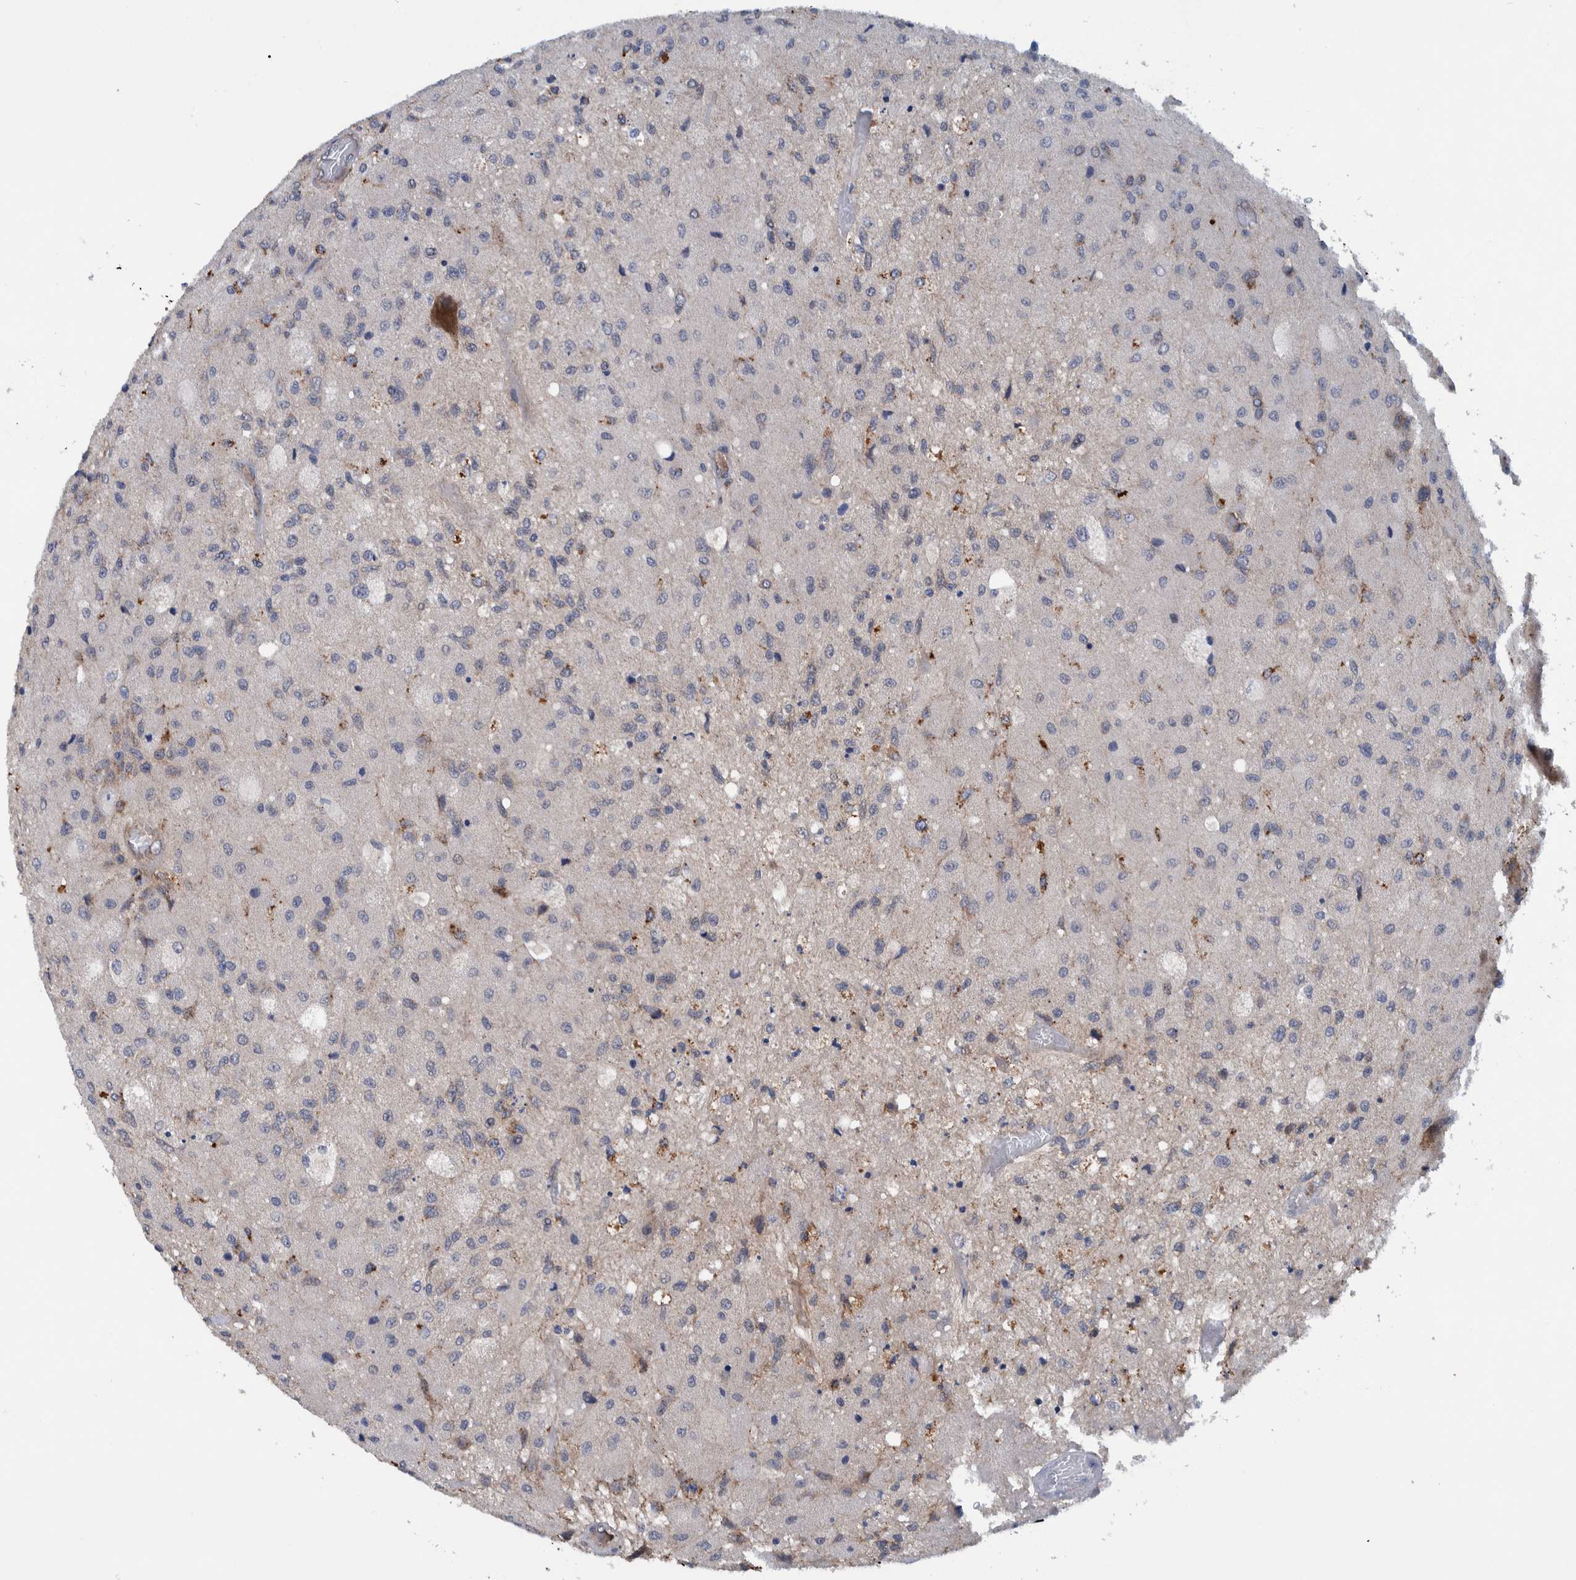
{"staining": {"intensity": "negative", "quantity": "none", "location": "none"}, "tissue": "glioma", "cell_type": "Tumor cells", "image_type": "cancer", "snomed": [{"axis": "morphology", "description": "Normal tissue, NOS"}, {"axis": "morphology", "description": "Glioma, malignant, High grade"}, {"axis": "topography", "description": "Cerebral cortex"}], "caption": "Immunohistochemistry (IHC) image of human glioma stained for a protein (brown), which exhibits no expression in tumor cells.", "gene": "ITIH3", "patient": {"sex": "male", "age": 77}}